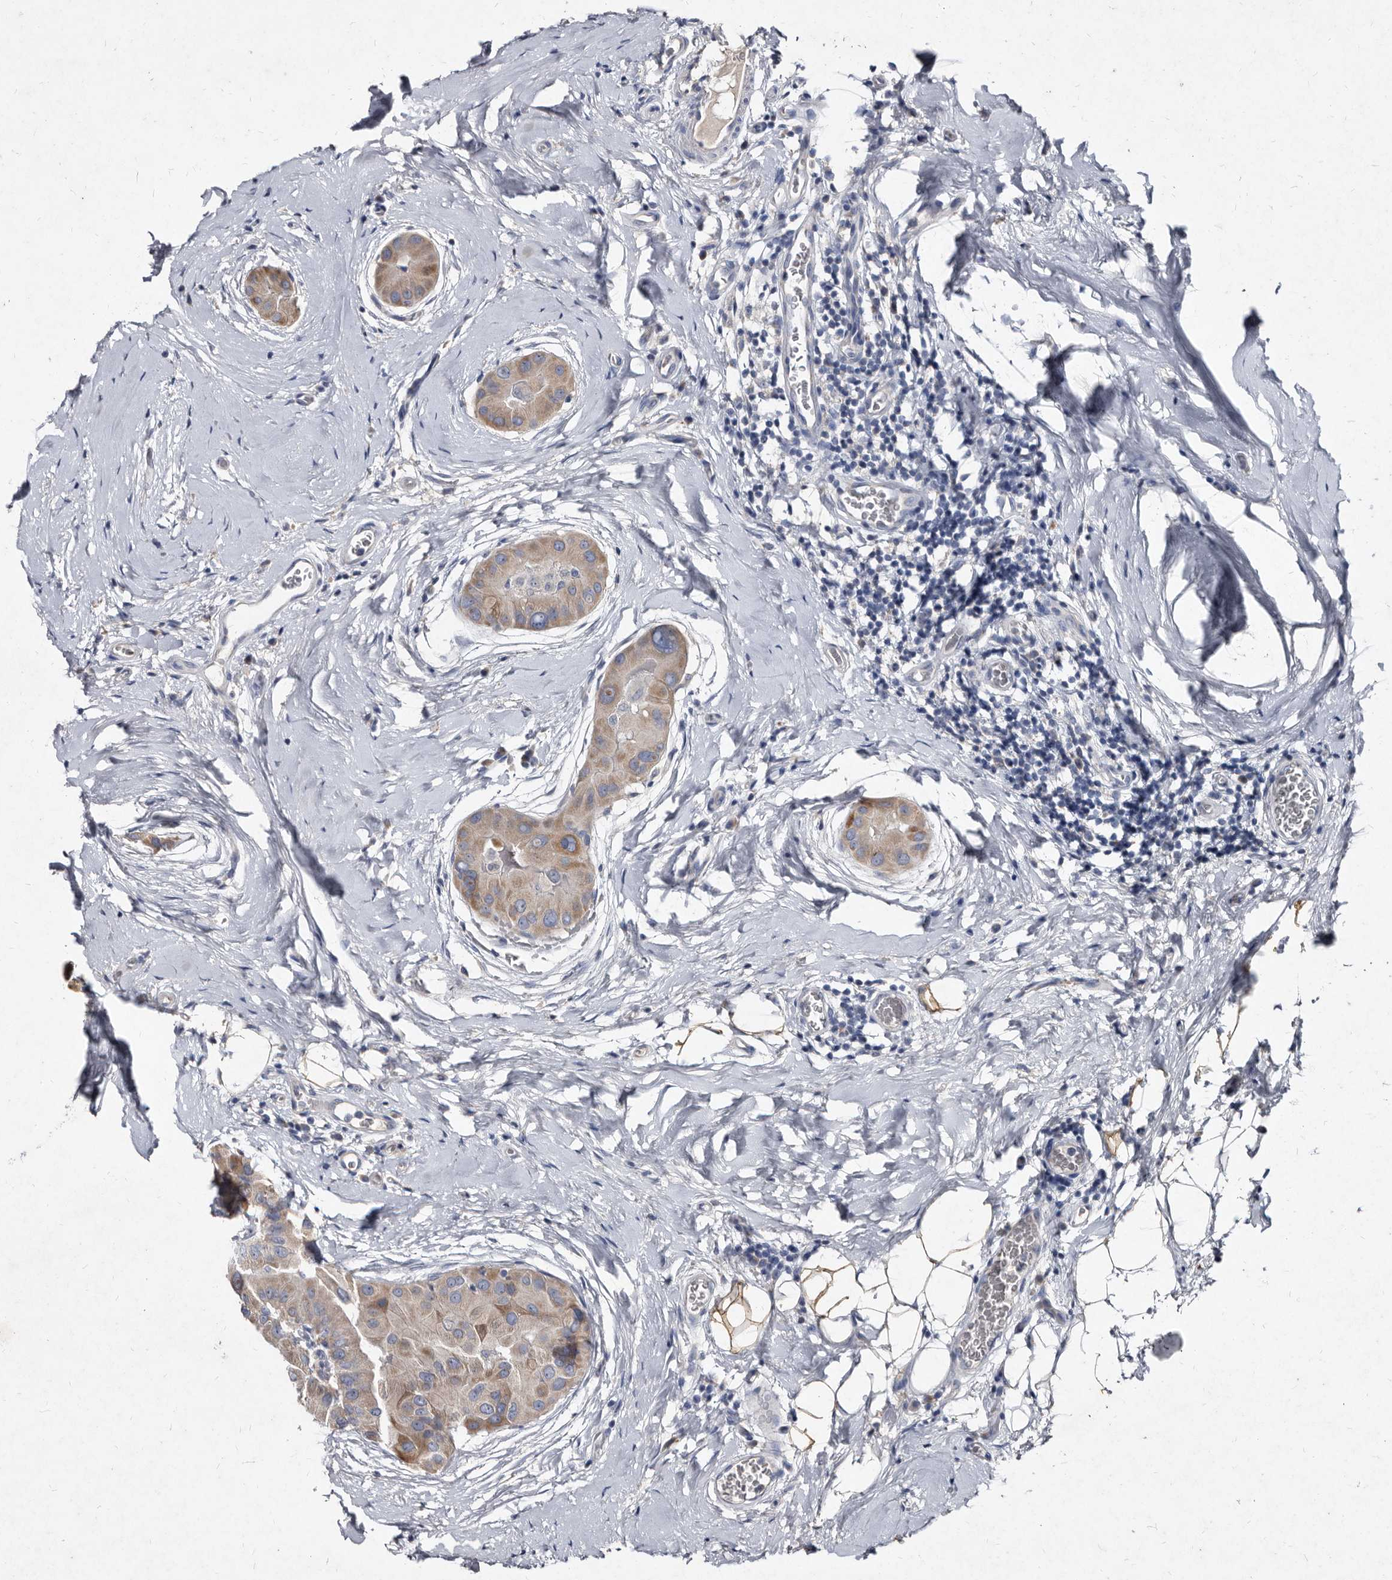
{"staining": {"intensity": "moderate", "quantity": ">75%", "location": "cytoplasmic/membranous"}, "tissue": "thyroid cancer", "cell_type": "Tumor cells", "image_type": "cancer", "snomed": [{"axis": "morphology", "description": "Papillary adenocarcinoma, NOS"}, {"axis": "topography", "description": "Thyroid gland"}], "caption": "Protein staining by immunohistochemistry demonstrates moderate cytoplasmic/membranous staining in approximately >75% of tumor cells in papillary adenocarcinoma (thyroid).", "gene": "YPEL3", "patient": {"sex": "male", "age": 33}}